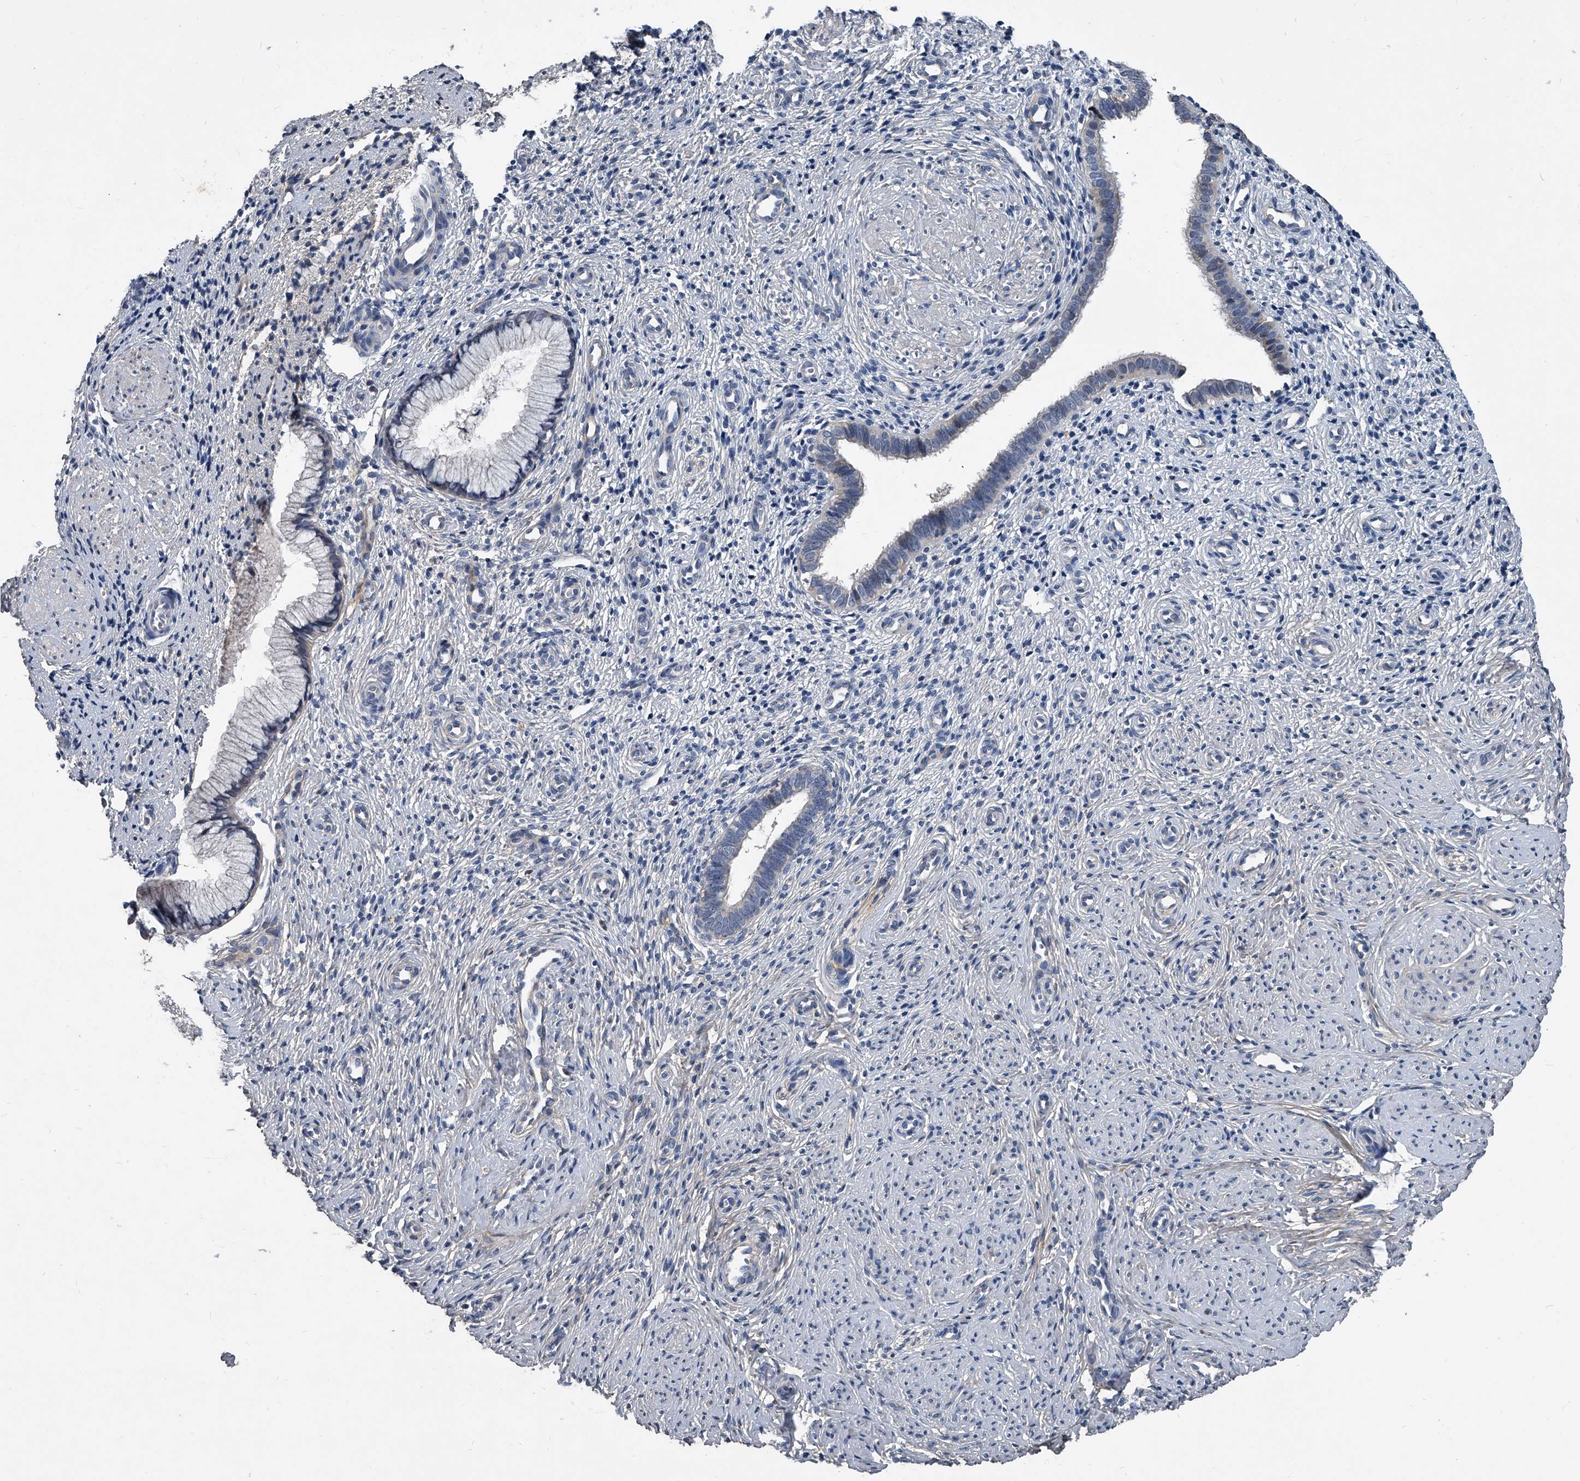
{"staining": {"intensity": "negative", "quantity": "none", "location": "none"}, "tissue": "cervix", "cell_type": "Glandular cells", "image_type": "normal", "snomed": [{"axis": "morphology", "description": "Normal tissue, NOS"}, {"axis": "topography", "description": "Cervix"}], "caption": "This is an immunohistochemistry photomicrograph of unremarkable cervix. There is no staining in glandular cells.", "gene": "PHACTR1", "patient": {"sex": "female", "age": 27}}